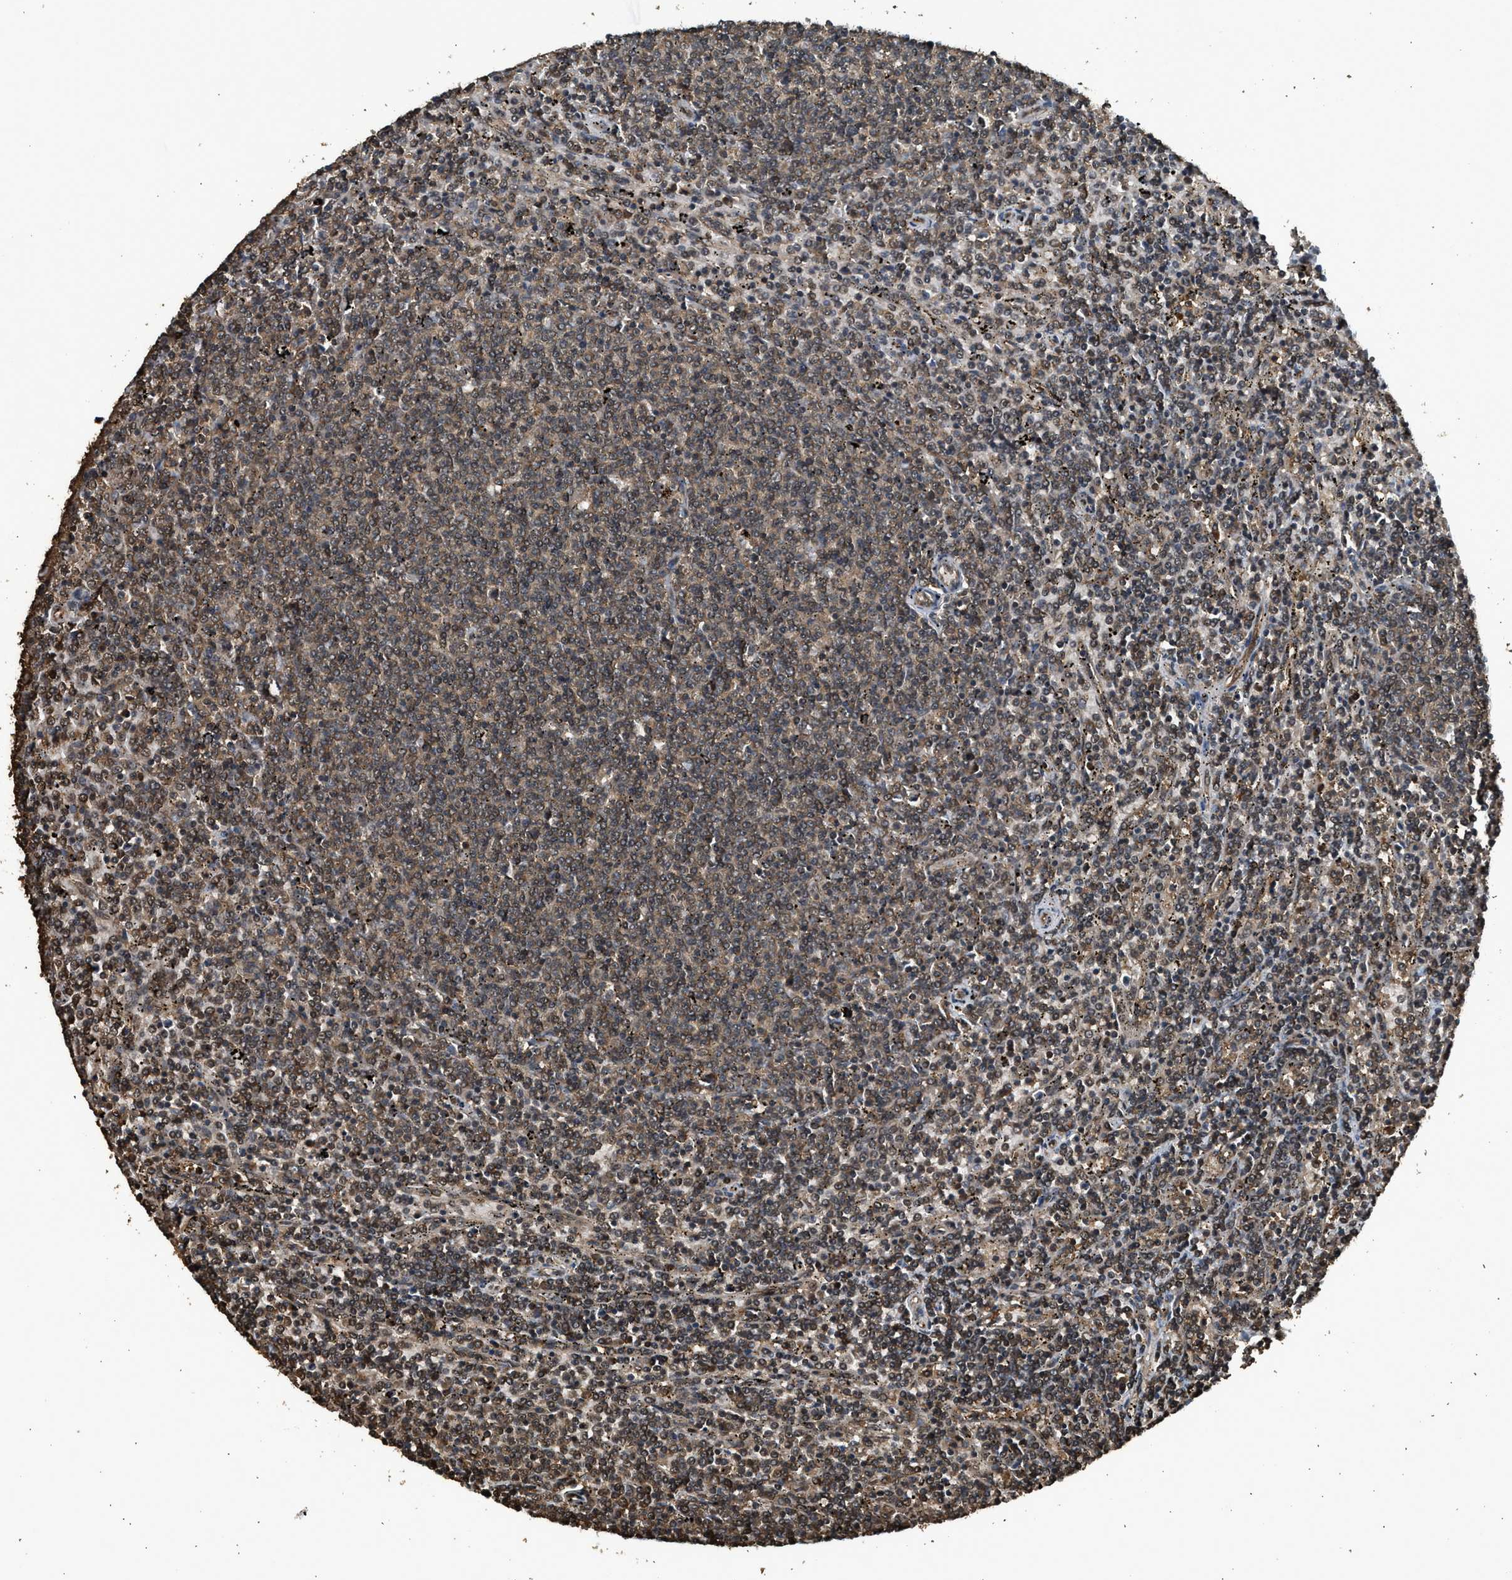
{"staining": {"intensity": "moderate", "quantity": ">75%", "location": "cytoplasmic/membranous"}, "tissue": "lymphoma", "cell_type": "Tumor cells", "image_type": "cancer", "snomed": [{"axis": "morphology", "description": "Malignant lymphoma, non-Hodgkin's type, Low grade"}, {"axis": "topography", "description": "Spleen"}], "caption": "IHC micrograph of neoplastic tissue: human malignant lymphoma, non-Hodgkin's type (low-grade) stained using IHC shows medium levels of moderate protein expression localized specifically in the cytoplasmic/membranous of tumor cells, appearing as a cytoplasmic/membranous brown color.", "gene": "MYBL2", "patient": {"sex": "female", "age": 50}}